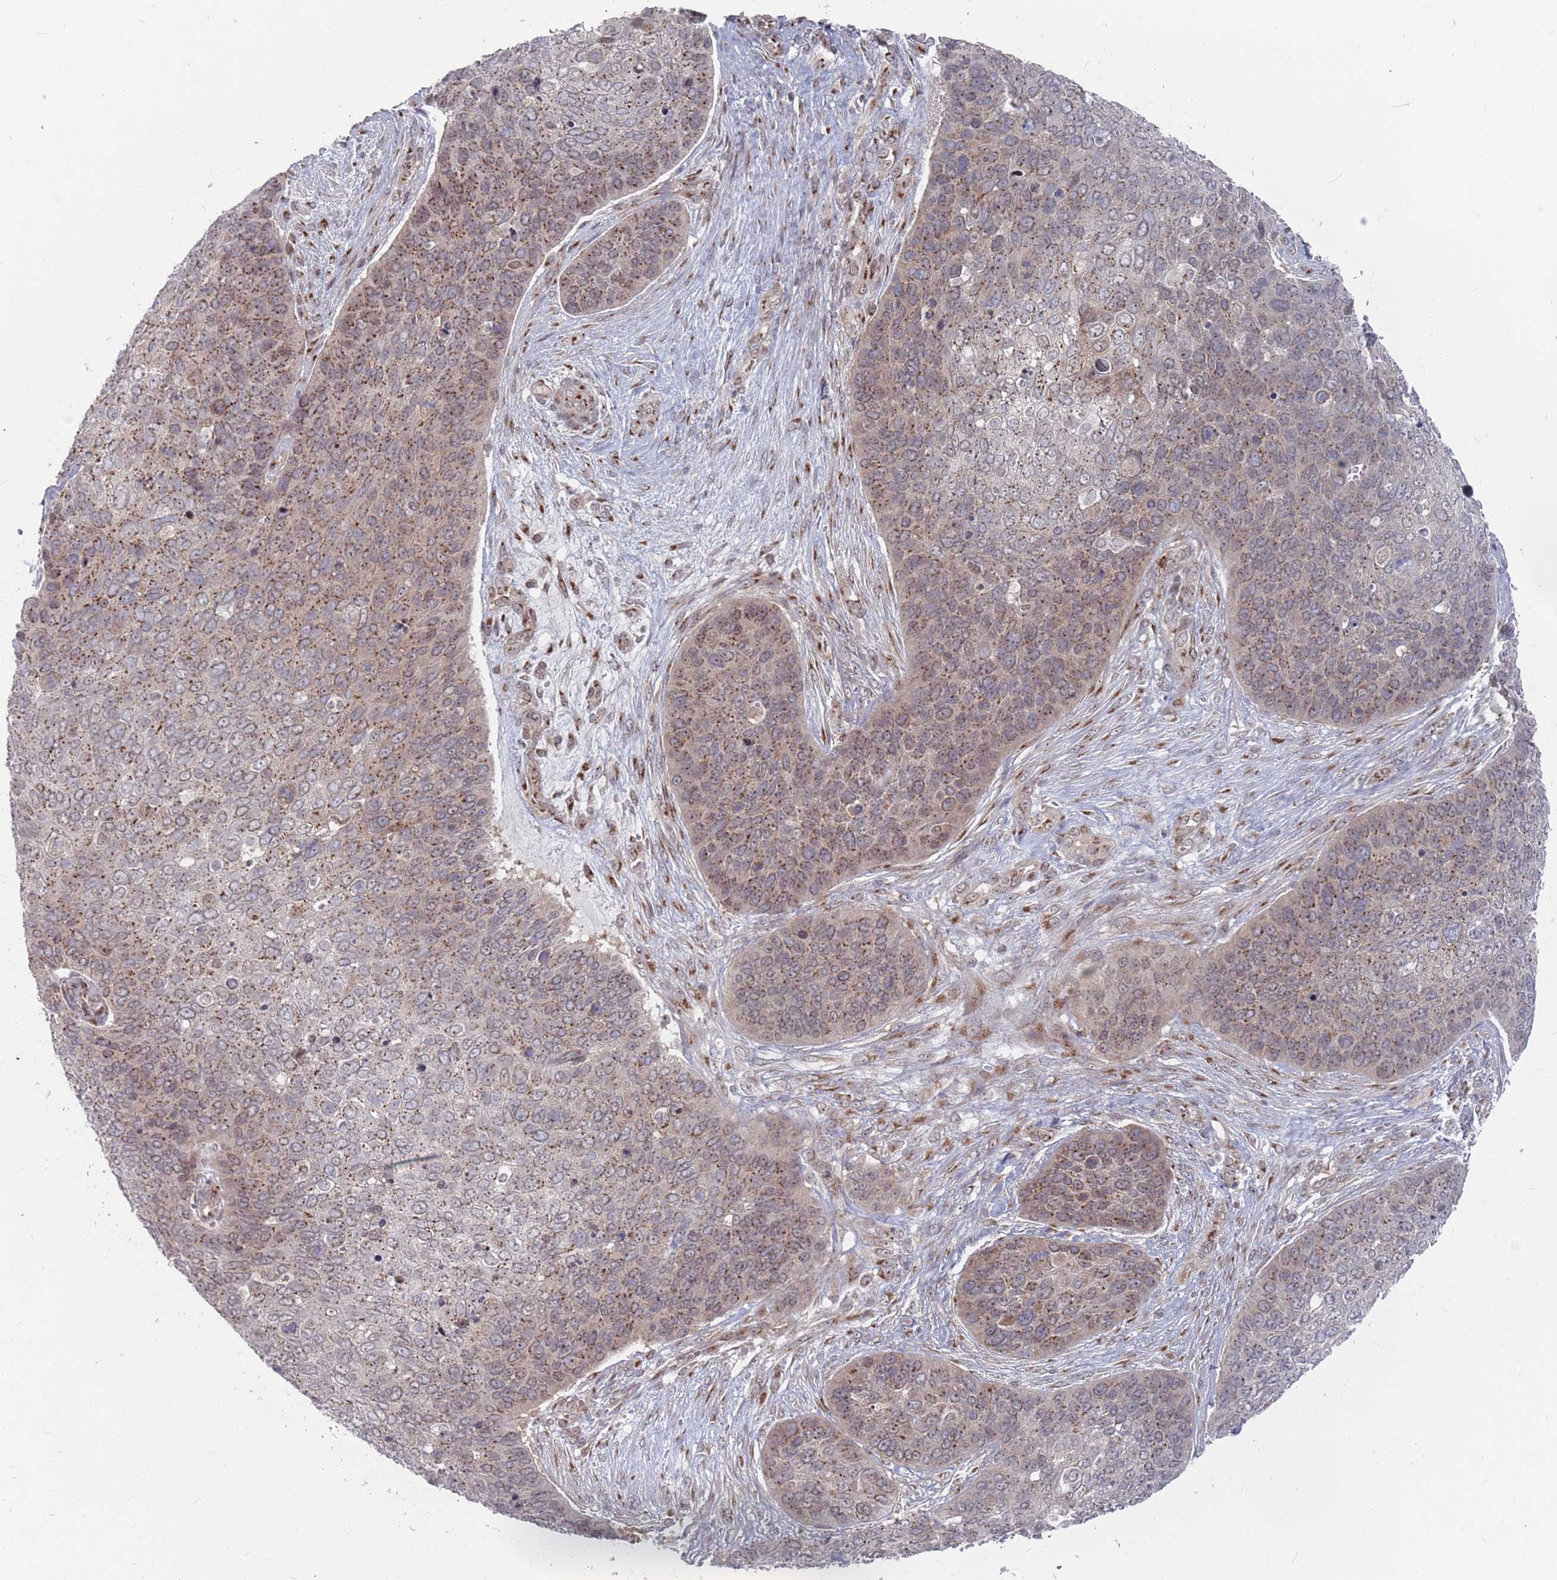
{"staining": {"intensity": "moderate", "quantity": ">75%", "location": "cytoplasmic/membranous"}, "tissue": "skin cancer", "cell_type": "Tumor cells", "image_type": "cancer", "snomed": [{"axis": "morphology", "description": "Basal cell carcinoma"}, {"axis": "topography", "description": "Skin"}], "caption": "Immunohistochemical staining of human basal cell carcinoma (skin) shows medium levels of moderate cytoplasmic/membranous protein expression in about >75% of tumor cells.", "gene": "FMO4", "patient": {"sex": "female", "age": 74}}